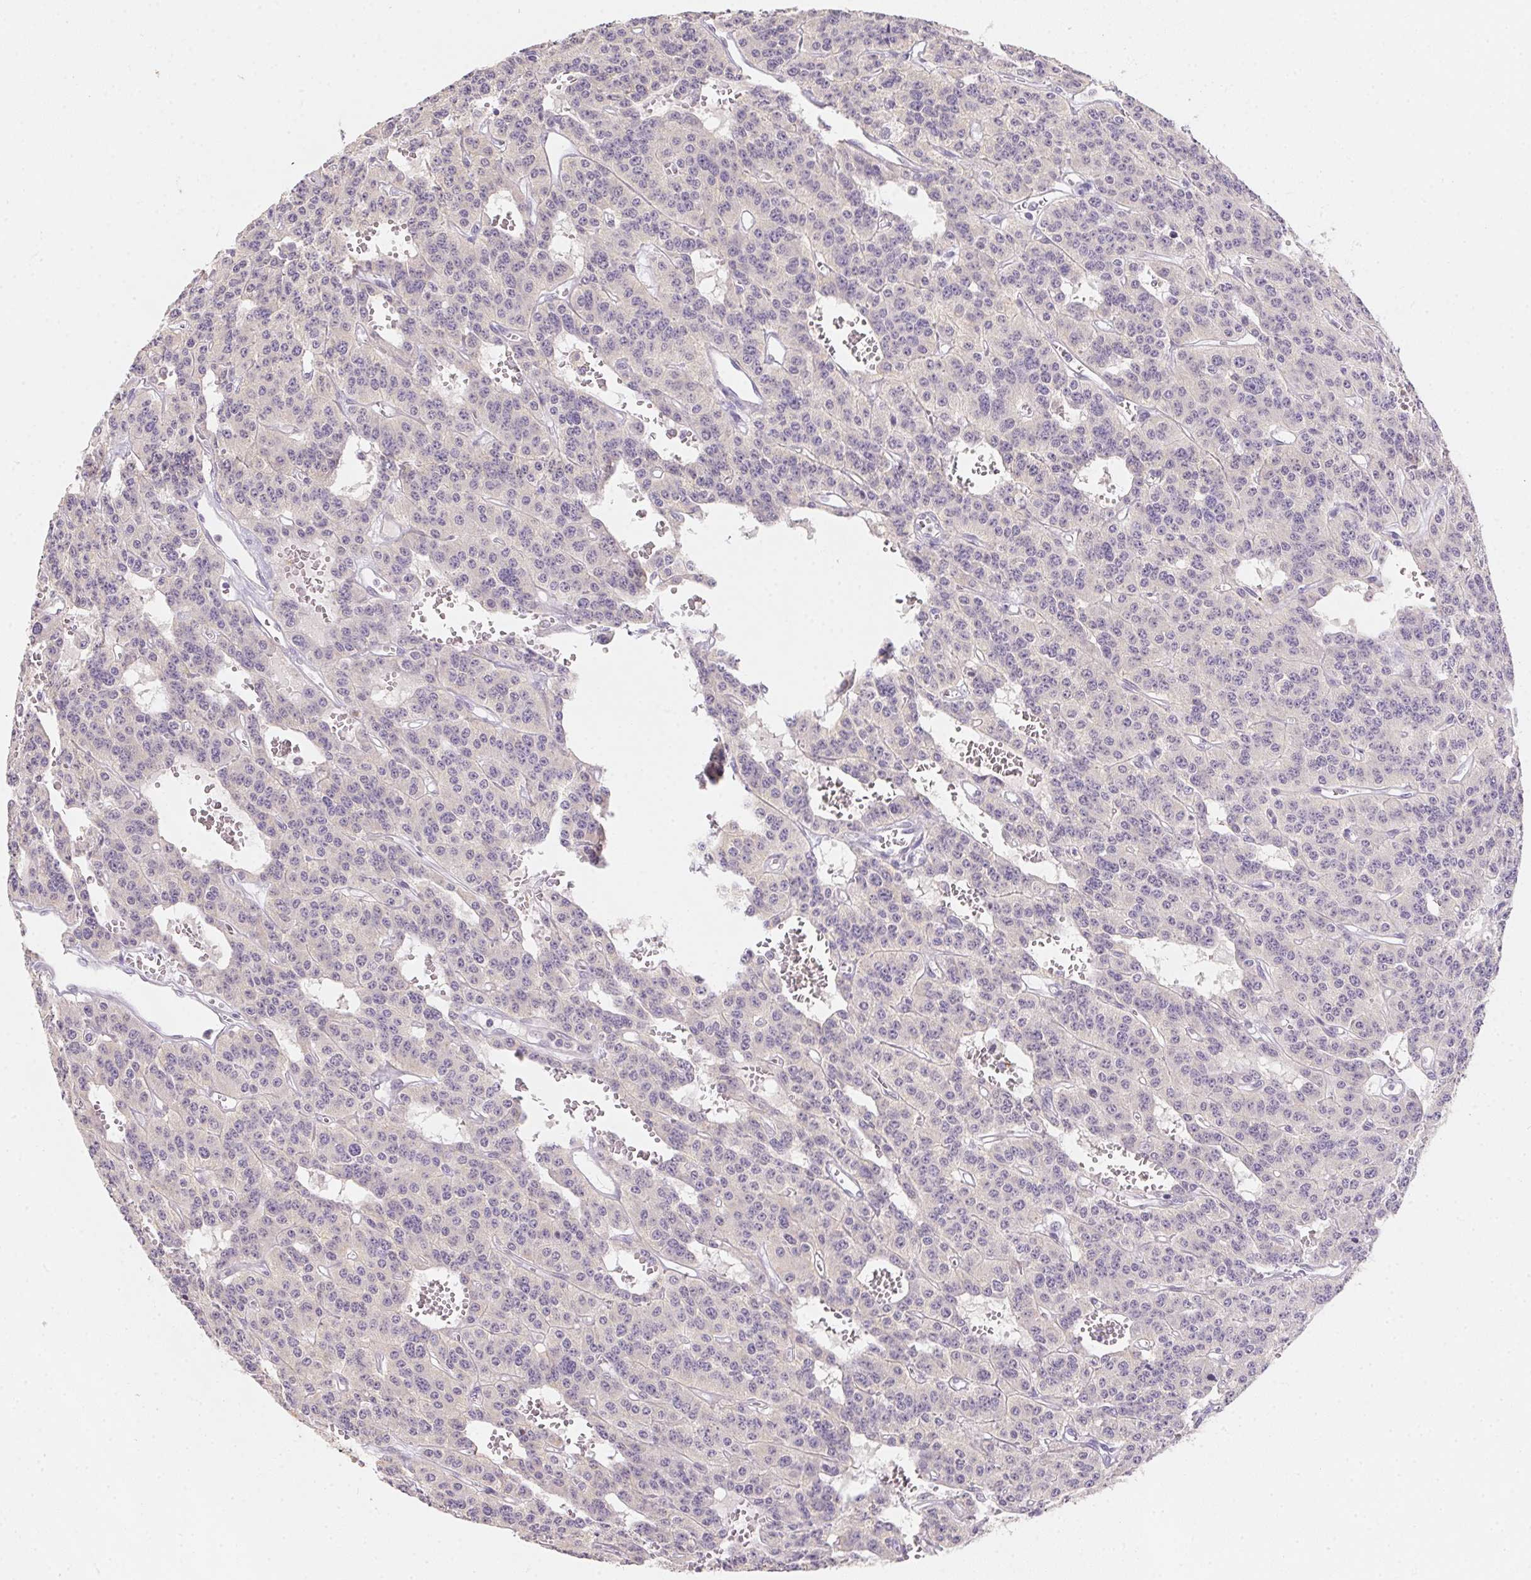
{"staining": {"intensity": "negative", "quantity": "none", "location": "none"}, "tissue": "carcinoid", "cell_type": "Tumor cells", "image_type": "cancer", "snomed": [{"axis": "morphology", "description": "Carcinoid, malignant, NOS"}, {"axis": "topography", "description": "Lung"}], "caption": "Tumor cells are negative for brown protein staining in malignant carcinoid.", "gene": "SLC6A18", "patient": {"sex": "female", "age": 71}}